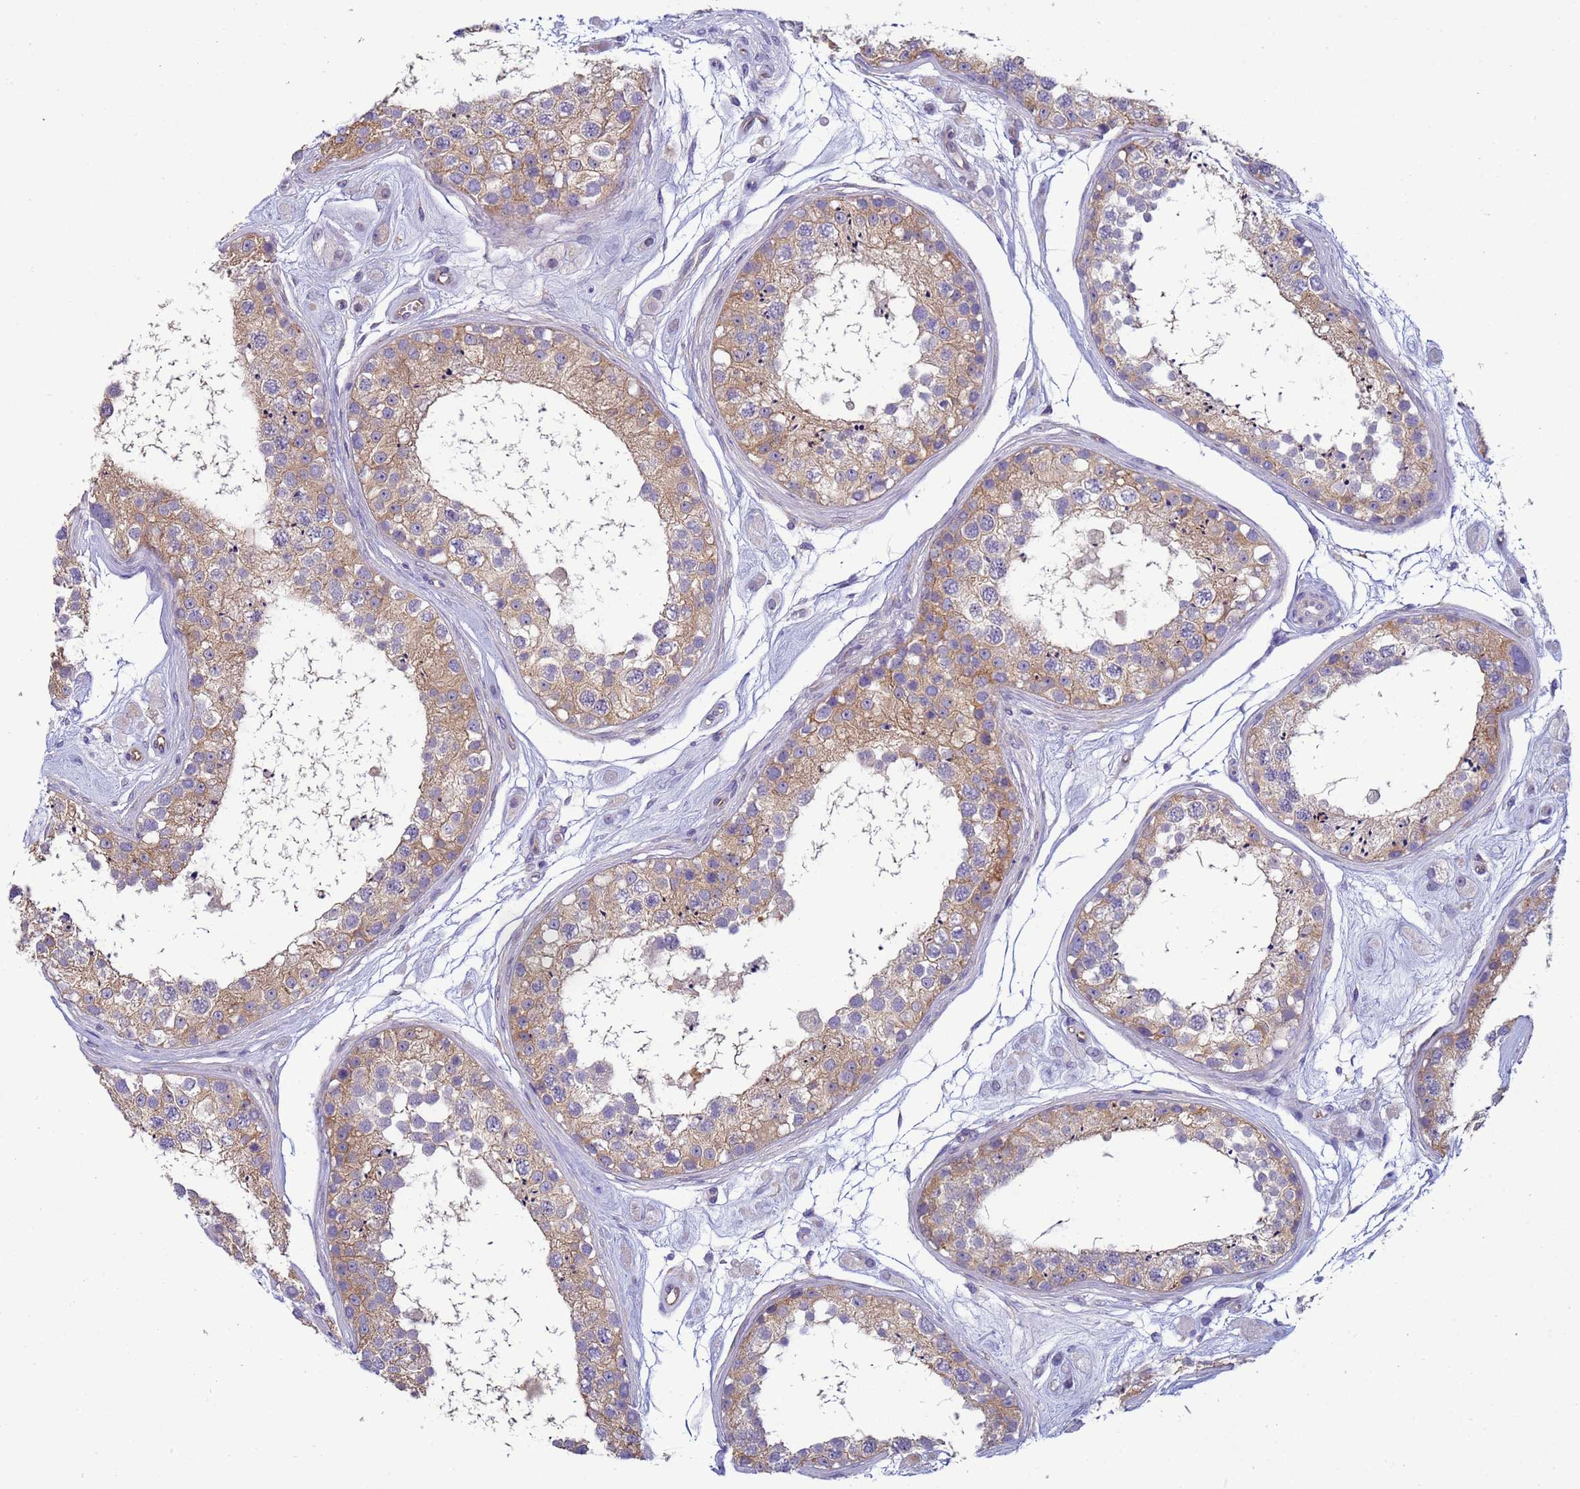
{"staining": {"intensity": "weak", "quantity": "25%-75%", "location": "cytoplasmic/membranous"}, "tissue": "testis", "cell_type": "Cells in seminiferous ducts", "image_type": "normal", "snomed": [{"axis": "morphology", "description": "Normal tissue, NOS"}, {"axis": "topography", "description": "Testis"}], "caption": "The immunohistochemical stain highlights weak cytoplasmic/membranous staining in cells in seminiferous ducts of benign testis. (brown staining indicates protein expression, while blue staining denotes nuclei).", "gene": "TRPC6", "patient": {"sex": "male", "age": 25}}